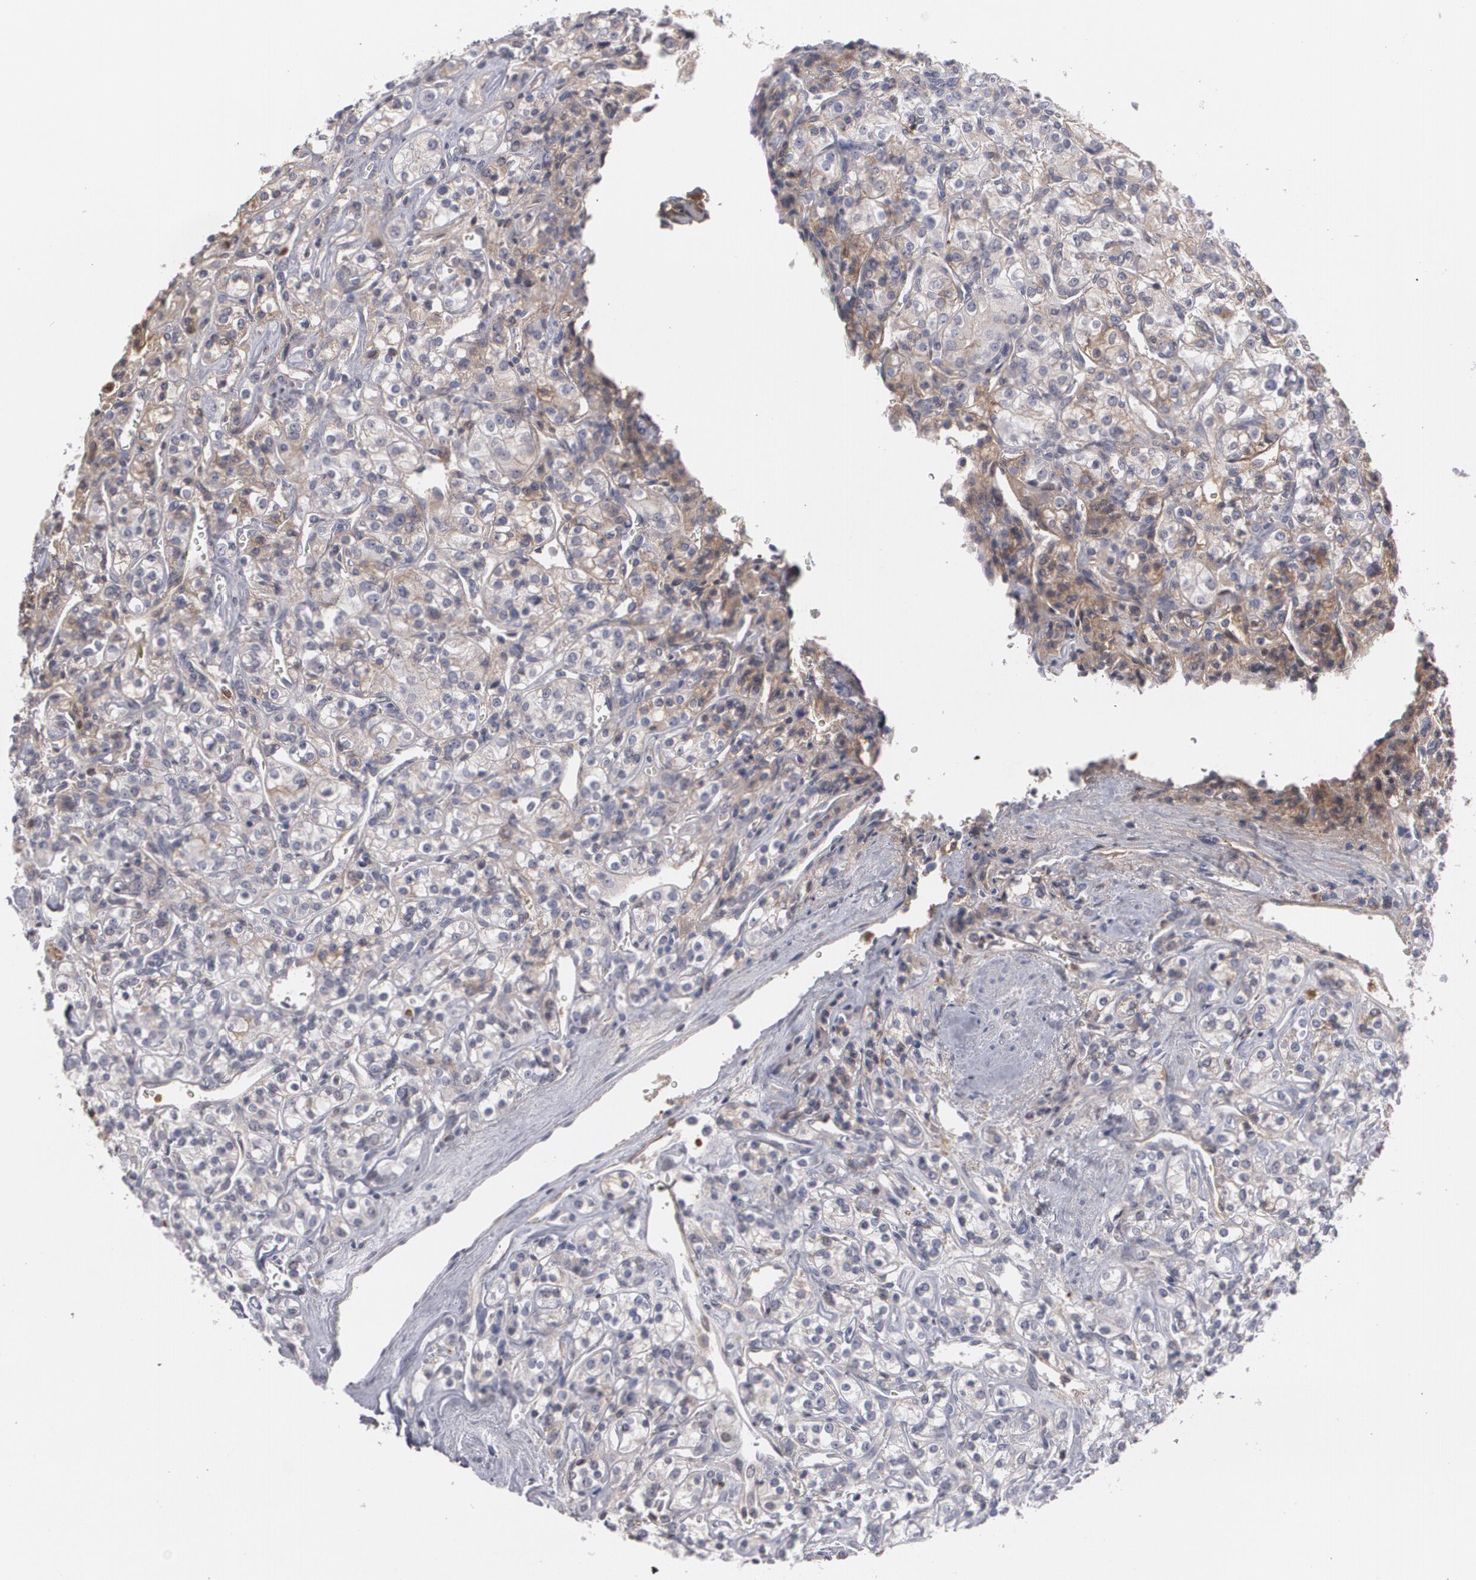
{"staining": {"intensity": "weak", "quantity": "<25%", "location": "cytoplasmic/membranous"}, "tissue": "renal cancer", "cell_type": "Tumor cells", "image_type": "cancer", "snomed": [{"axis": "morphology", "description": "Adenocarcinoma, NOS"}, {"axis": "topography", "description": "Kidney"}], "caption": "Micrograph shows no protein expression in tumor cells of renal cancer tissue.", "gene": "LRG1", "patient": {"sex": "male", "age": 77}}